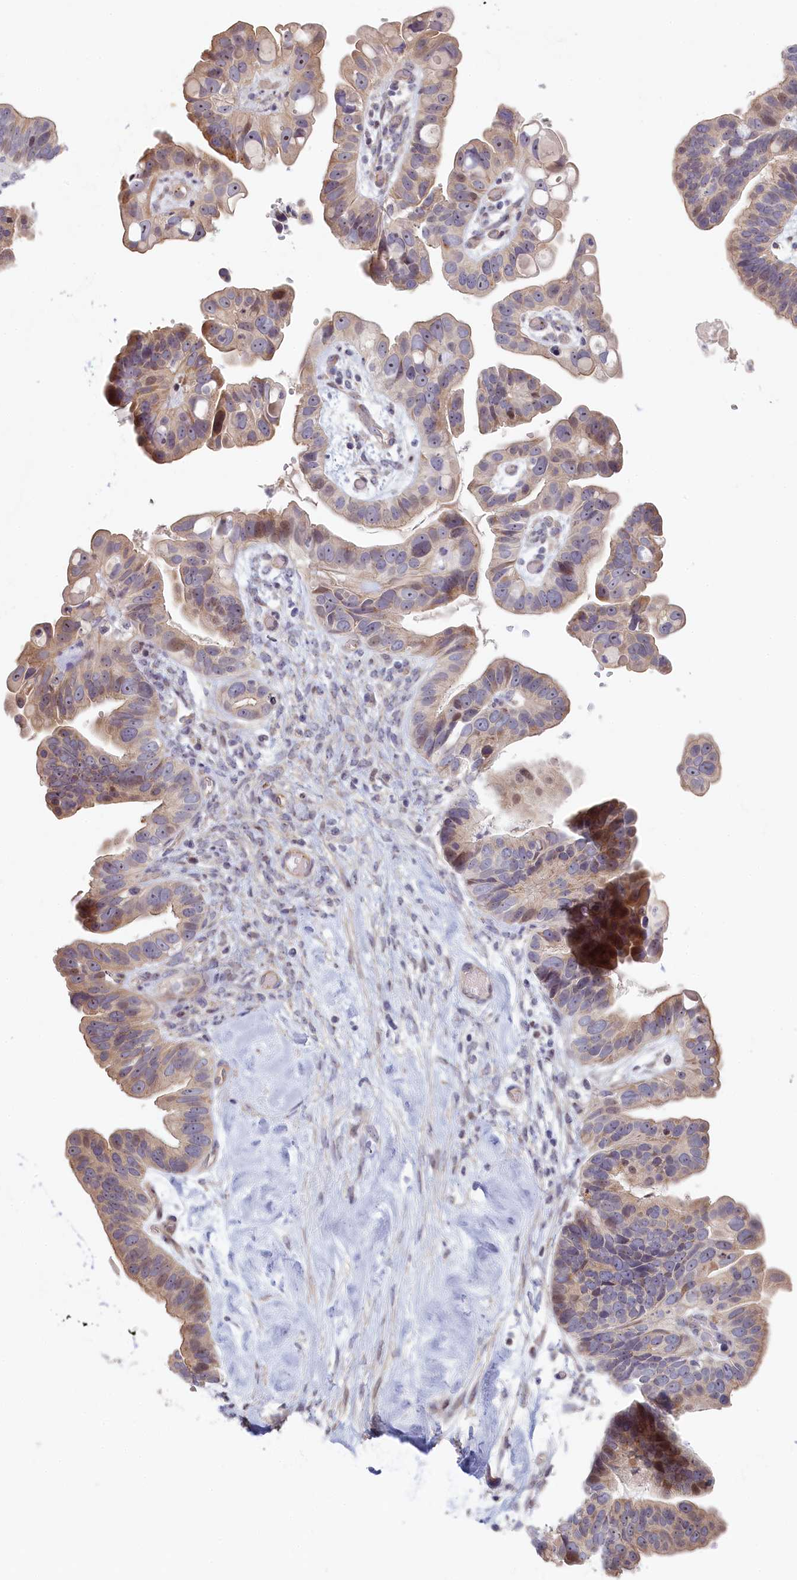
{"staining": {"intensity": "weak", "quantity": ">75%", "location": "cytoplasmic/membranous,nuclear"}, "tissue": "ovarian cancer", "cell_type": "Tumor cells", "image_type": "cancer", "snomed": [{"axis": "morphology", "description": "Cystadenocarcinoma, serous, NOS"}, {"axis": "topography", "description": "Ovary"}], "caption": "Protein expression by immunohistochemistry shows weak cytoplasmic/membranous and nuclear expression in approximately >75% of tumor cells in ovarian cancer (serous cystadenocarcinoma).", "gene": "INTS4", "patient": {"sex": "female", "age": 56}}